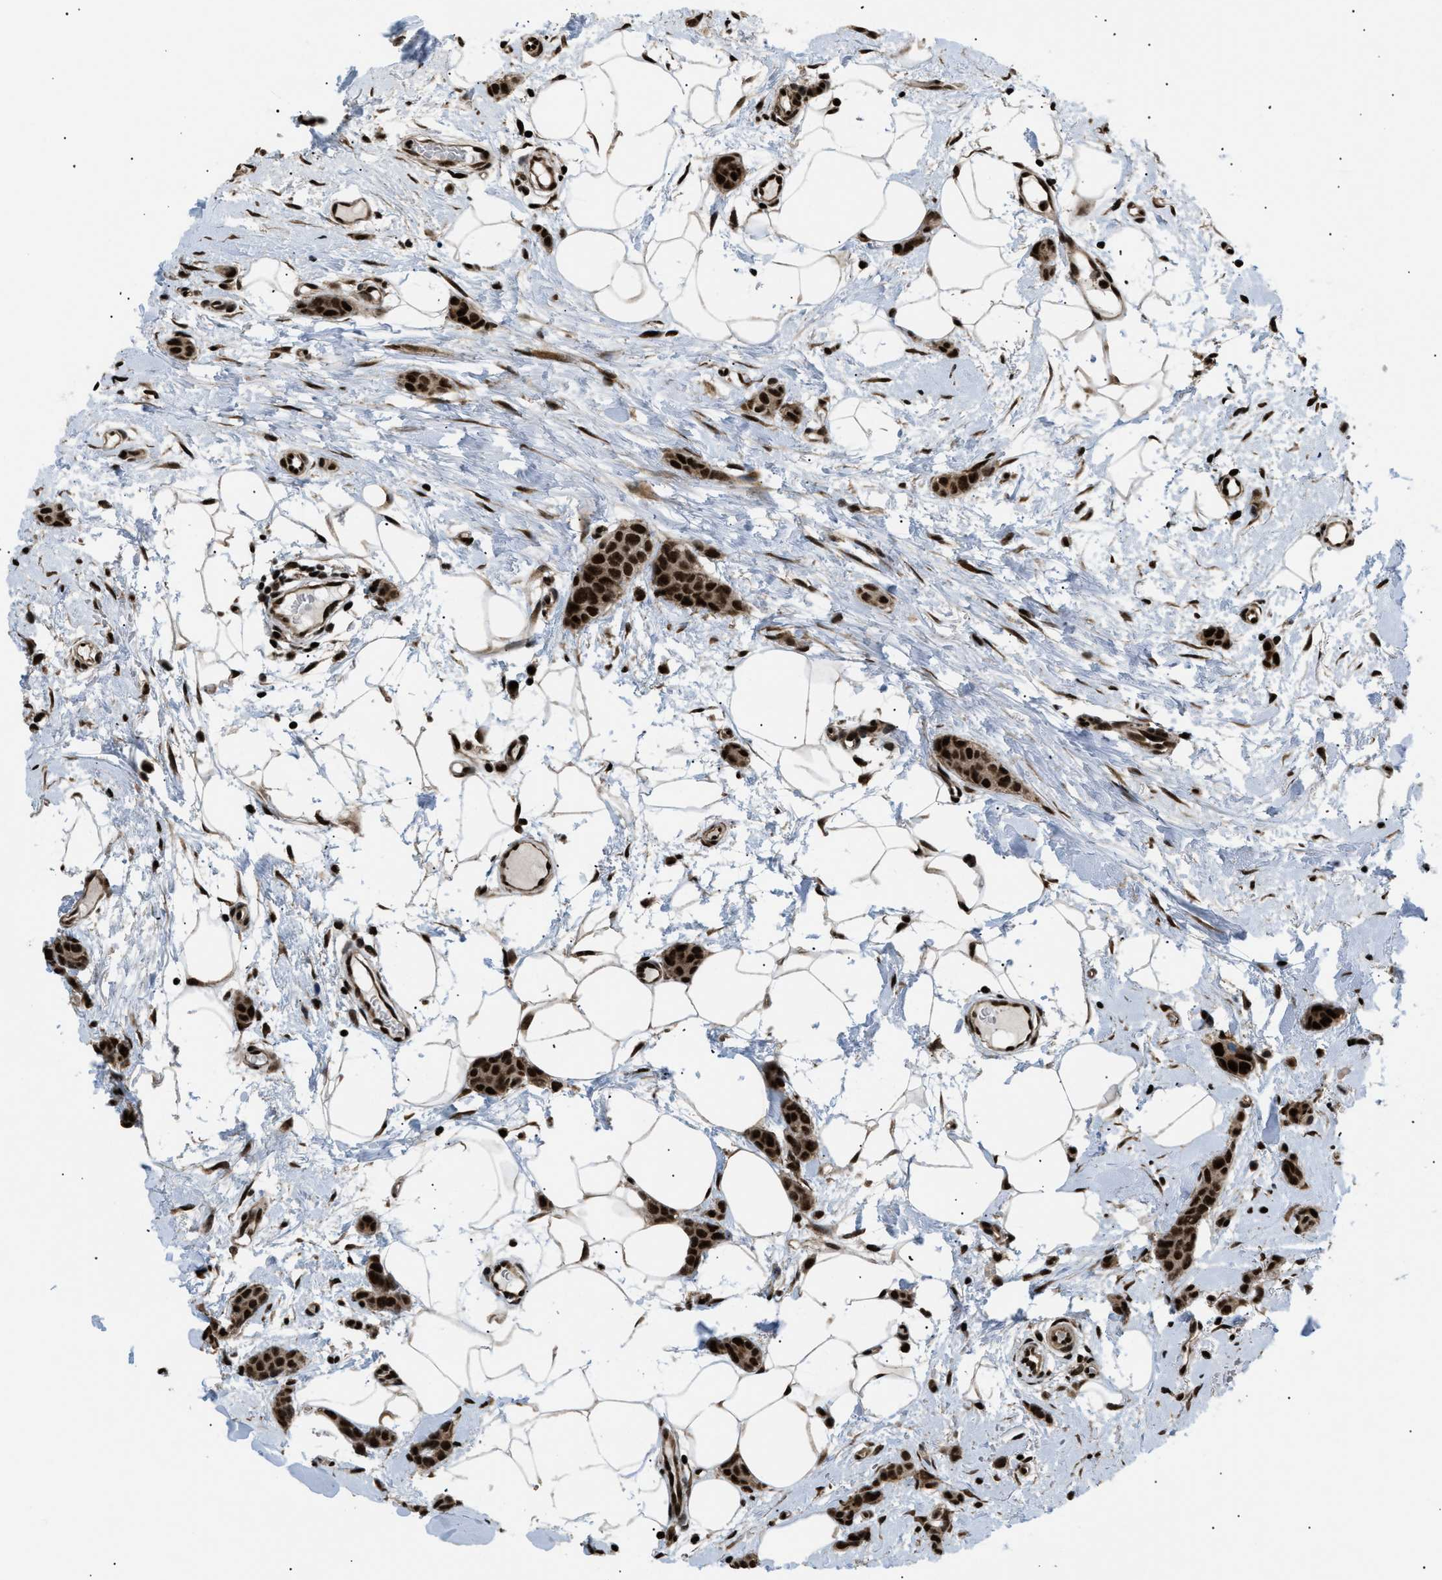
{"staining": {"intensity": "strong", "quantity": ">75%", "location": "nuclear"}, "tissue": "breast cancer", "cell_type": "Tumor cells", "image_type": "cancer", "snomed": [{"axis": "morphology", "description": "Lobular carcinoma"}, {"axis": "topography", "description": "Skin"}, {"axis": "topography", "description": "Breast"}], "caption": "Immunohistochemical staining of human lobular carcinoma (breast) exhibits high levels of strong nuclear expression in approximately >75% of tumor cells.", "gene": "RBM5", "patient": {"sex": "female", "age": 46}}